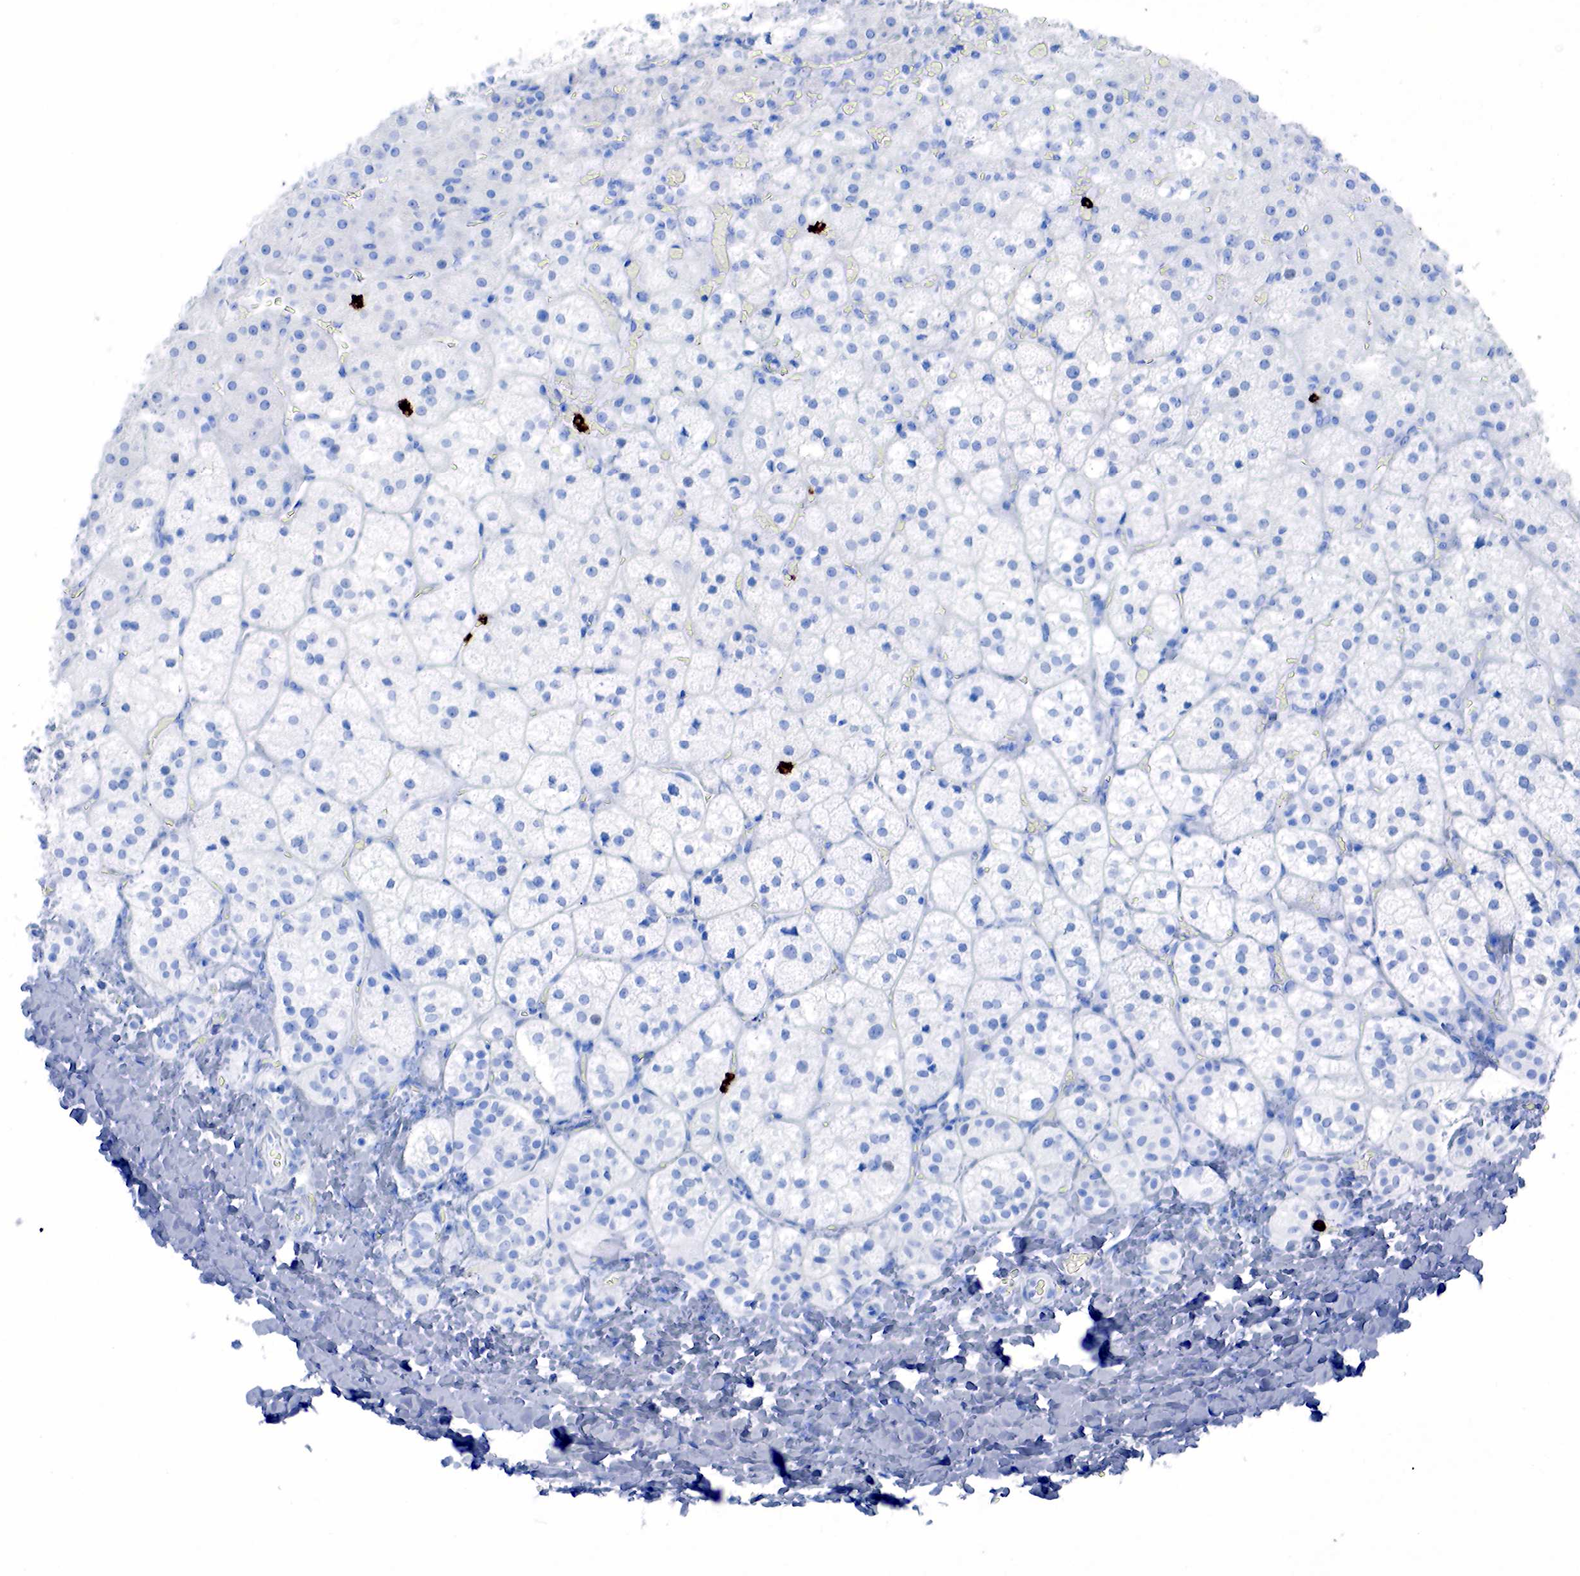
{"staining": {"intensity": "negative", "quantity": "none", "location": "none"}, "tissue": "adrenal gland", "cell_type": "Glandular cells", "image_type": "normal", "snomed": [{"axis": "morphology", "description": "Normal tissue, NOS"}, {"axis": "topography", "description": "Adrenal gland"}], "caption": "Protein analysis of unremarkable adrenal gland displays no significant staining in glandular cells.", "gene": "FUT4", "patient": {"sex": "male", "age": 53}}